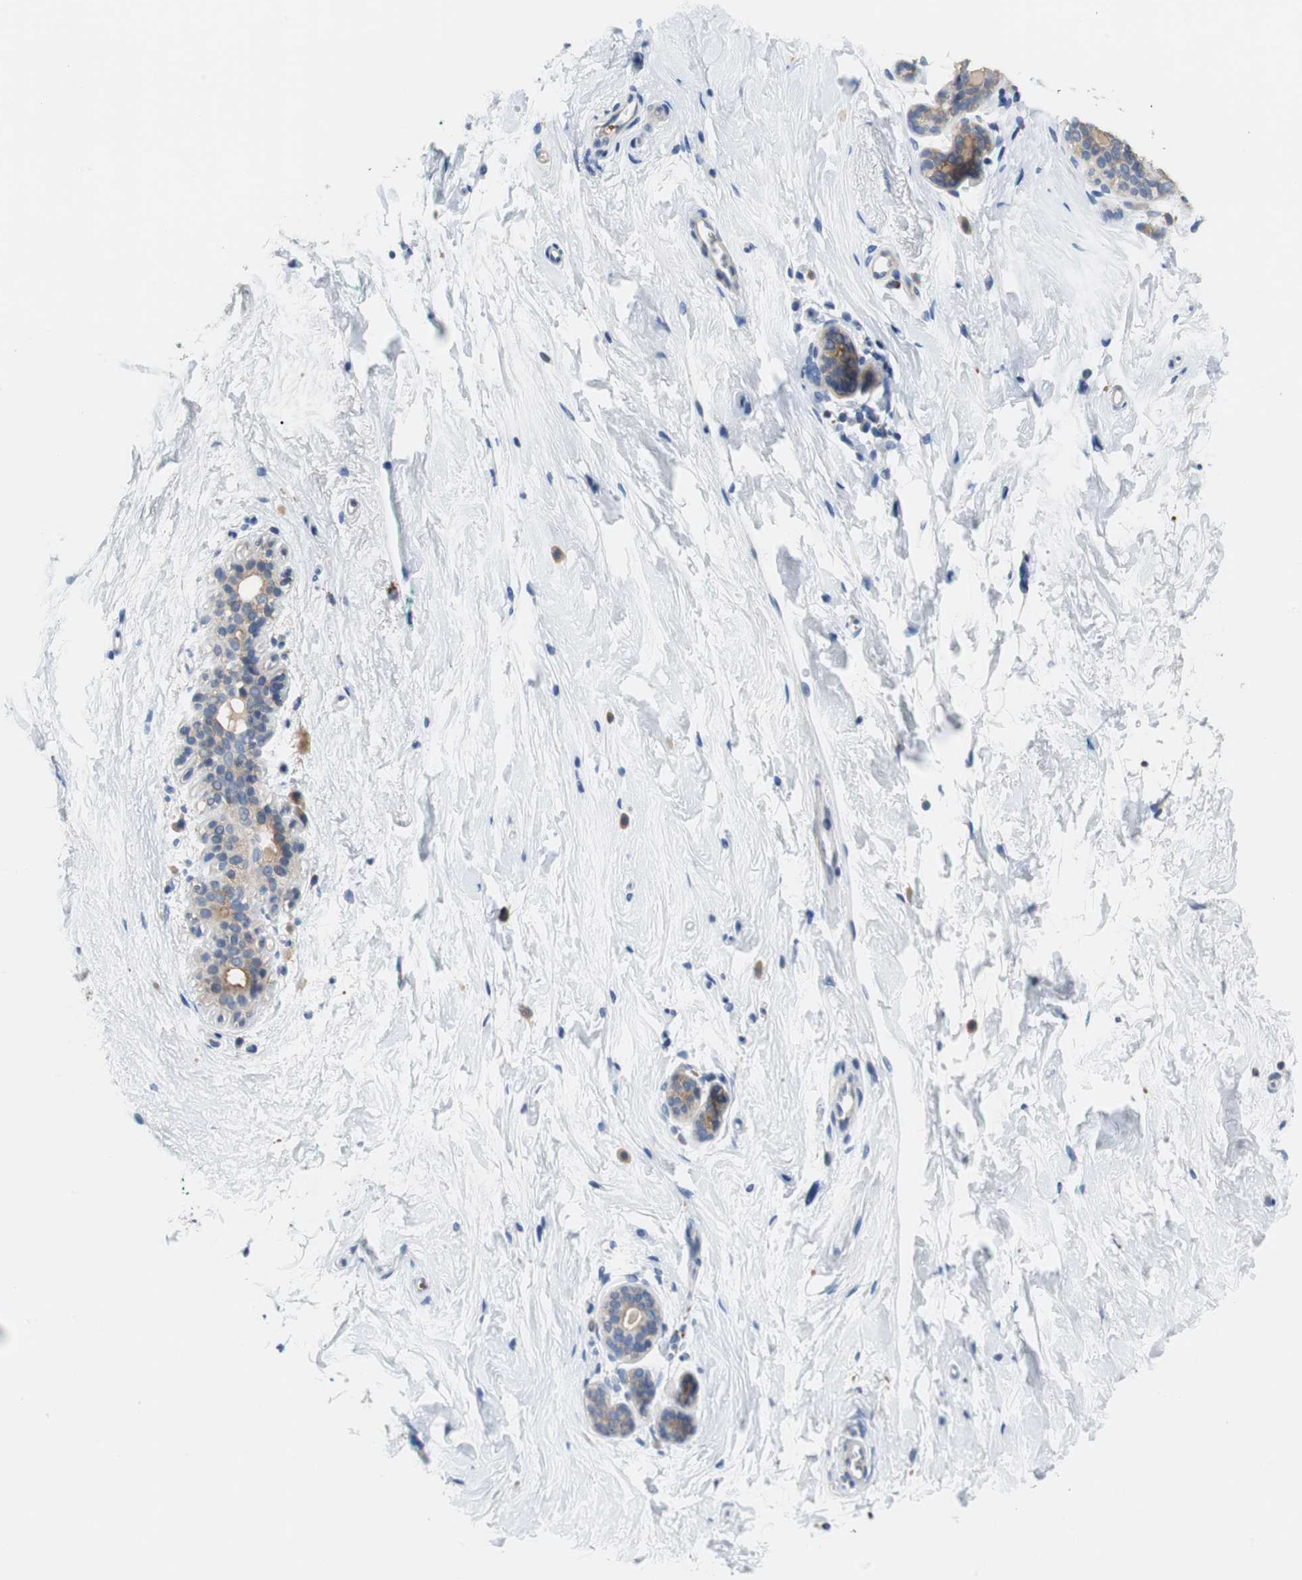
{"staining": {"intensity": "negative", "quantity": "none", "location": "none"}, "tissue": "breast", "cell_type": "Adipocytes", "image_type": "normal", "snomed": [{"axis": "morphology", "description": "Normal tissue, NOS"}, {"axis": "topography", "description": "Breast"}], "caption": "This image is of unremarkable breast stained with IHC to label a protein in brown with the nuclei are counter-stained blue. There is no staining in adipocytes.", "gene": "VAMP8", "patient": {"sex": "female", "age": 52}}